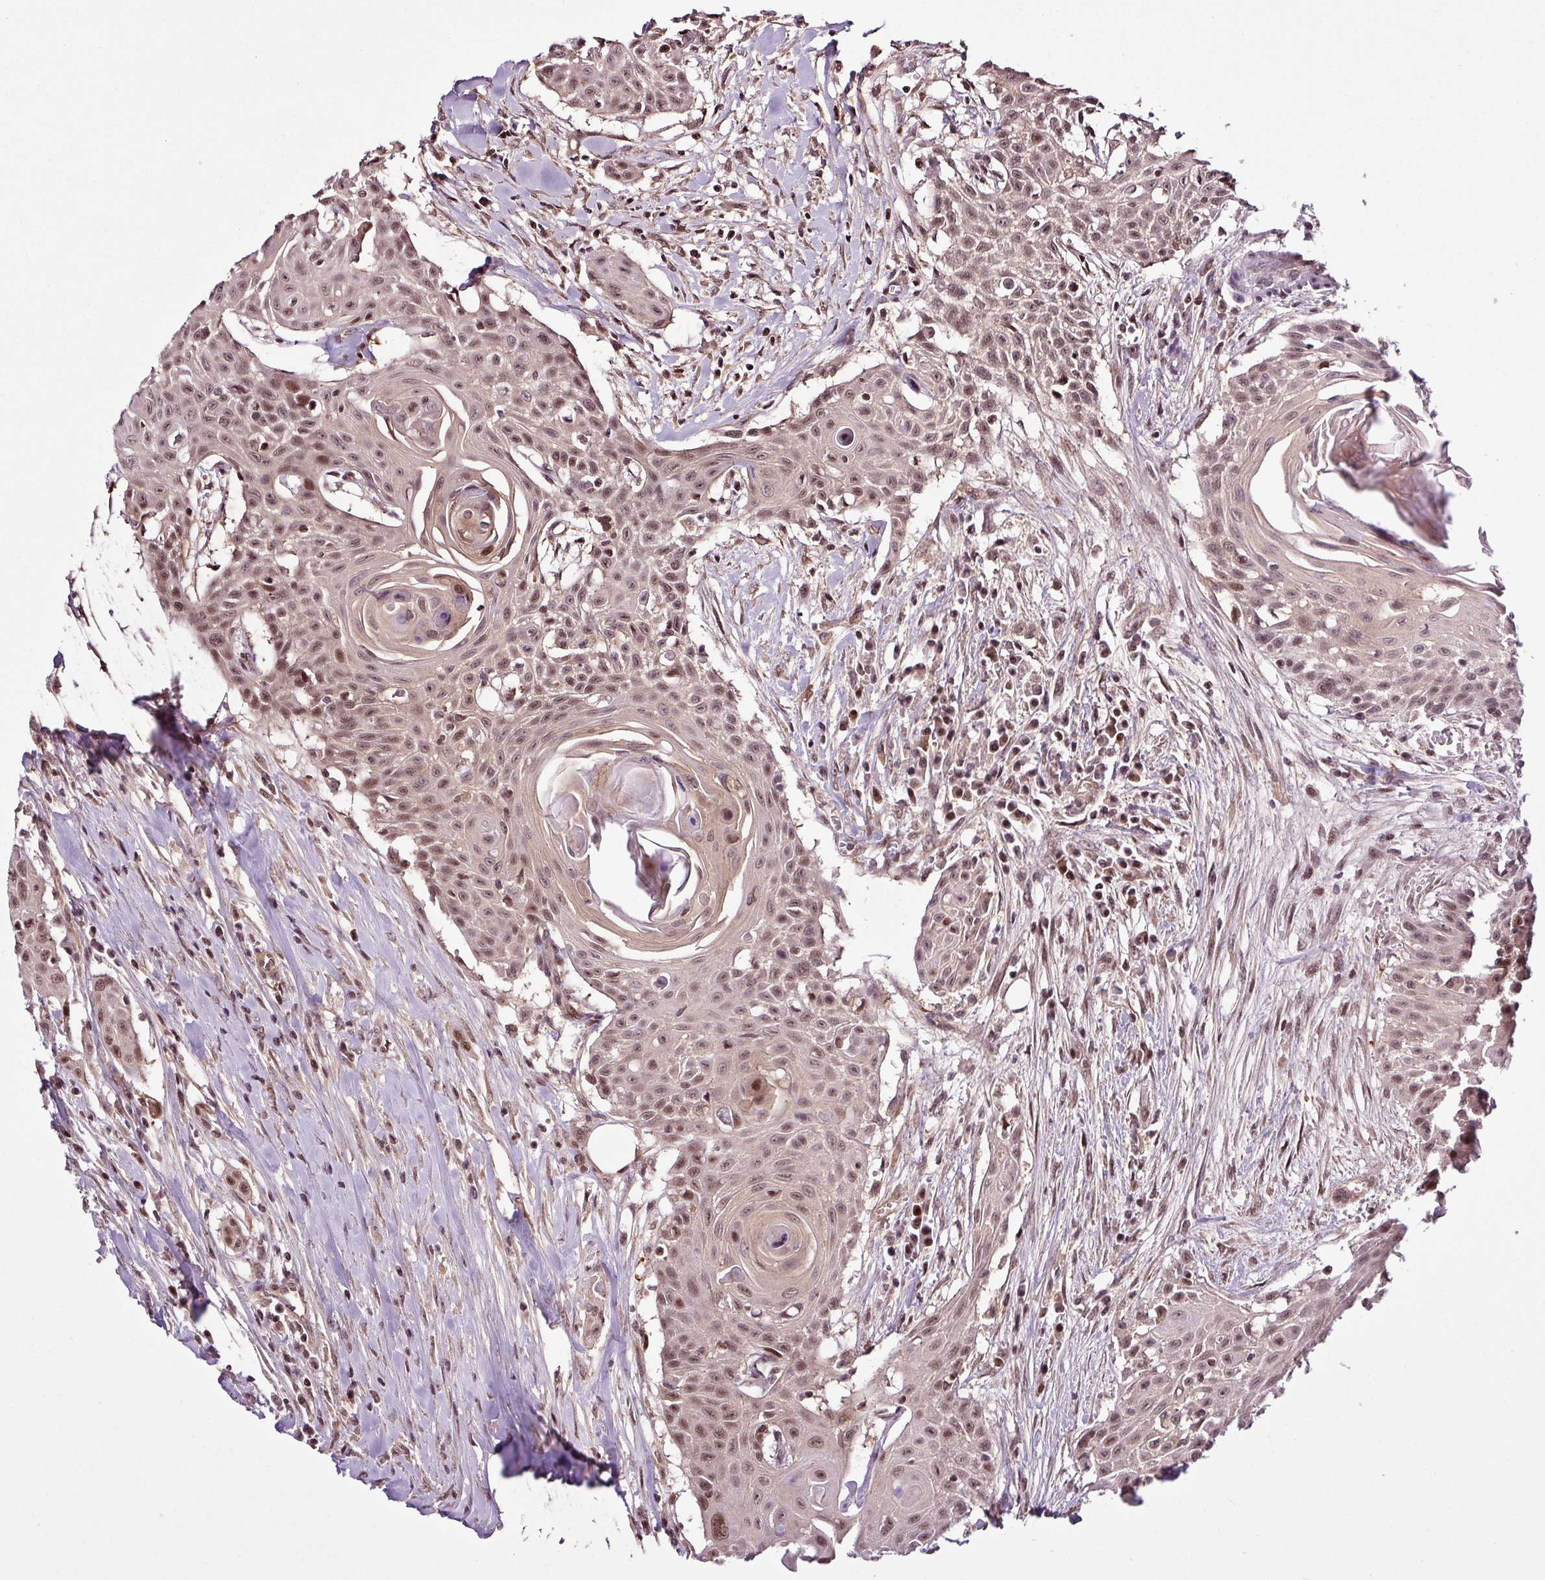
{"staining": {"intensity": "moderate", "quantity": ">75%", "location": "nuclear"}, "tissue": "head and neck cancer", "cell_type": "Tumor cells", "image_type": "cancer", "snomed": [{"axis": "morphology", "description": "Squamous cell carcinoma, NOS"}, {"axis": "topography", "description": "Lymph node"}, {"axis": "topography", "description": "Salivary gland"}, {"axis": "topography", "description": "Head-Neck"}], "caption": "Head and neck squamous cell carcinoma stained with a protein marker demonstrates moderate staining in tumor cells.", "gene": "ITPKC", "patient": {"sex": "female", "age": 74}}